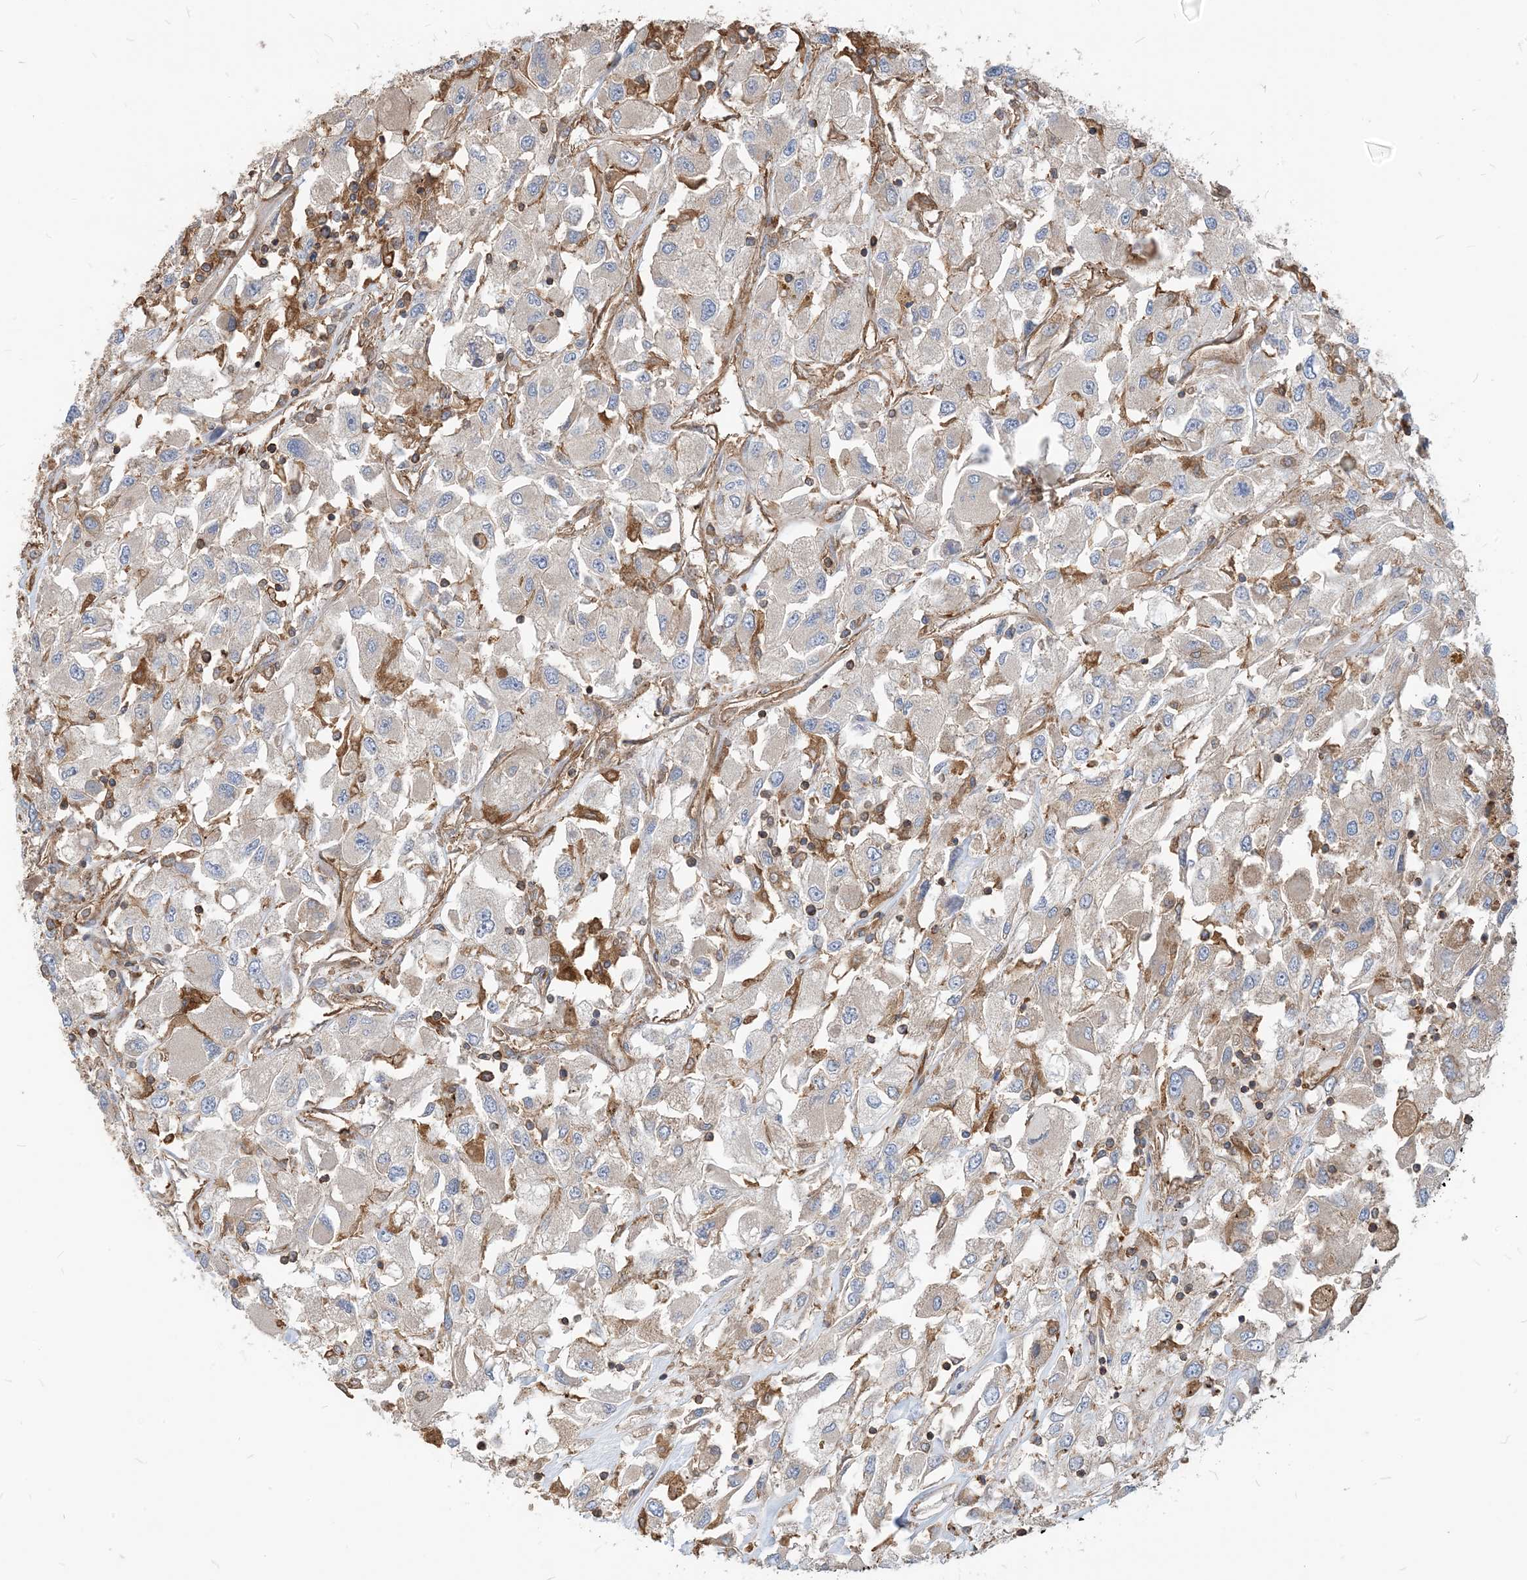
{"staining": {"intensity": "negative", "quantity": "none", "location": "none"}, "tissue": "renal cancer", "cell_type": "Tumor cells", "image_type": "cancer", "snomed": [{"axis": "morphology", "description": "Adenocarcinoma, NOS"}, {"axis": "topography", "description": "Kidney"}], "caption": "The micrograph reveals no staining of tumor cells in renal cancer.", "gene": "PARVG", "patient": {"sex": "female", "age": 52}}